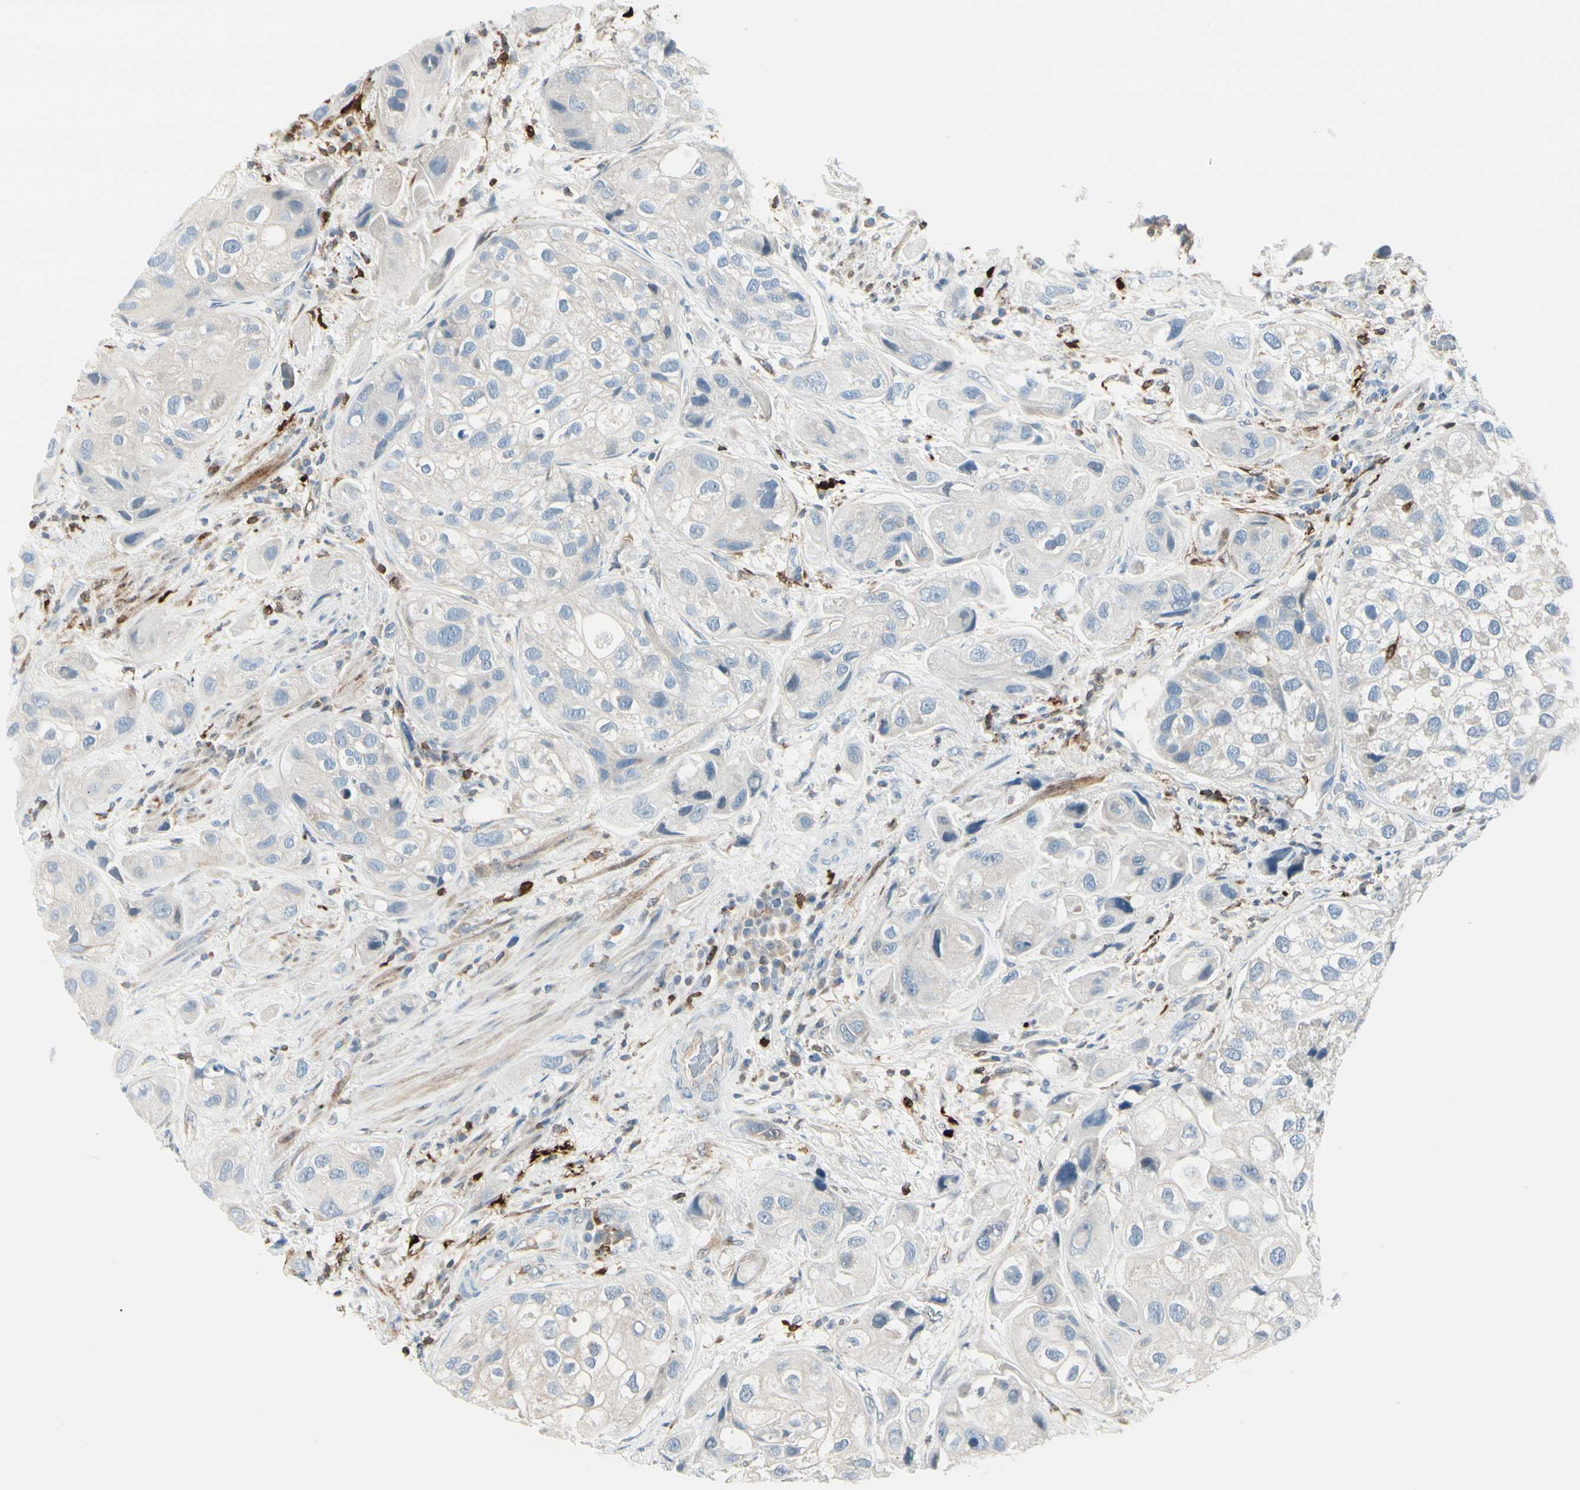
{"staining": {"intensity": "negative", "quantity": "none", "location": "none"}, "tissue": "urothelial cancer", "cell_type": "Tumor cells", "image_type": "cancer", "snomed": [{"axis": "morphology", "description": "Urothelial carcinoma, High grade"}, {"axis": "topography", "description": "Urinary bladder"}], "caption": "A high-resolution image shows IHC staining of urothelial cancer, which exhibits no significant expression in tumor cells.", "gene": "TRAF1", "patient": {"sex": "female", "age": 64}}